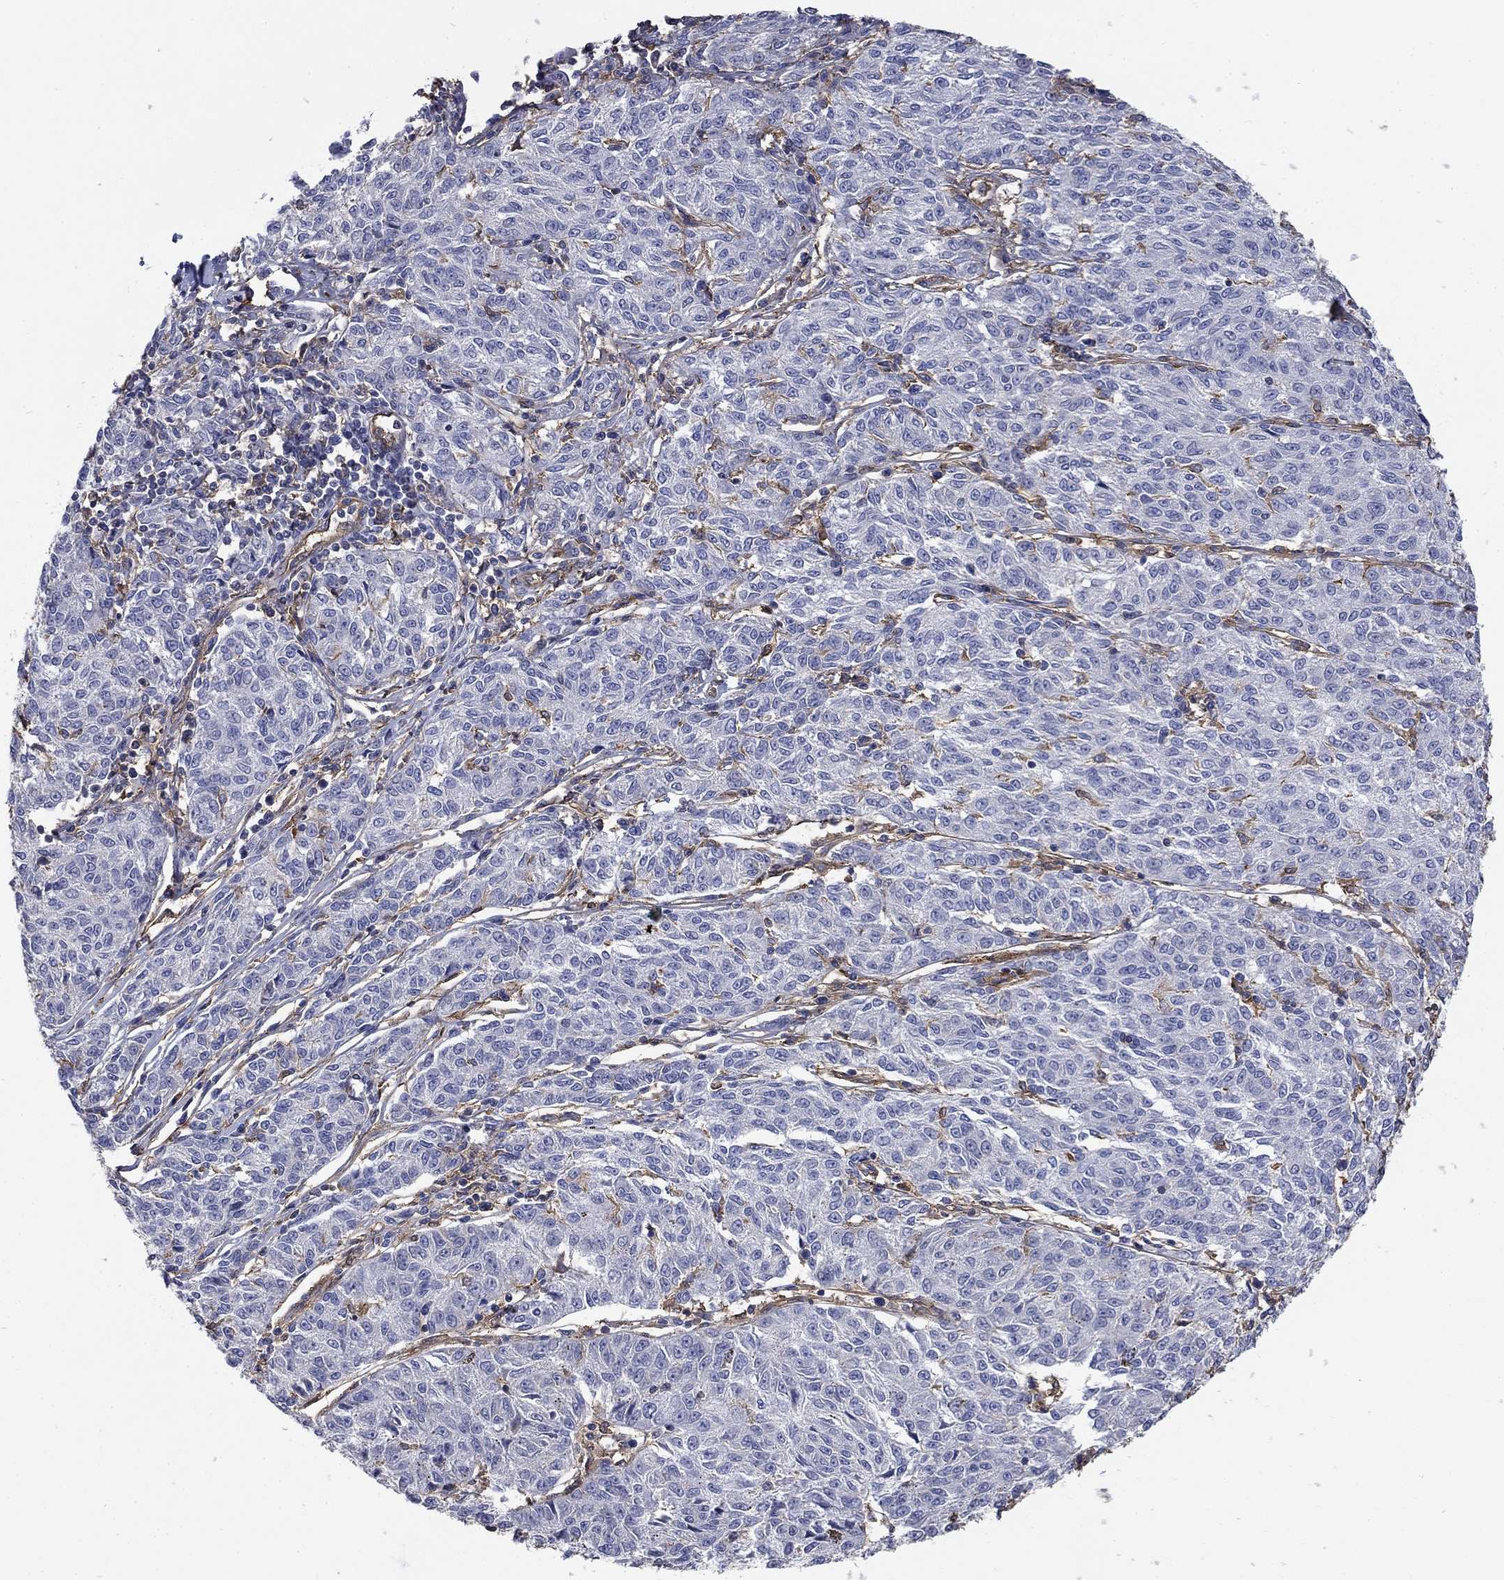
{"staining": {"intensity": "negative", "quantity": "none", "location": "none"}, "tissue": "melanoma", "cell_type": "Tumor cells", "image_type": "cancer", "snomed": [{"axis": "morphology", "description": "Malignant melanoma, NOS"}, {"axis": "topography", "description": "Skin"}], "caption": "Tumor cells show no significant staining in malignant melanoma. (DAB immunohistochemistry (IHC) visualized using brightfield microscopy, high magnification).", "gene": "DPYSL2", "patient": {"sex": "female", "age": 72}}